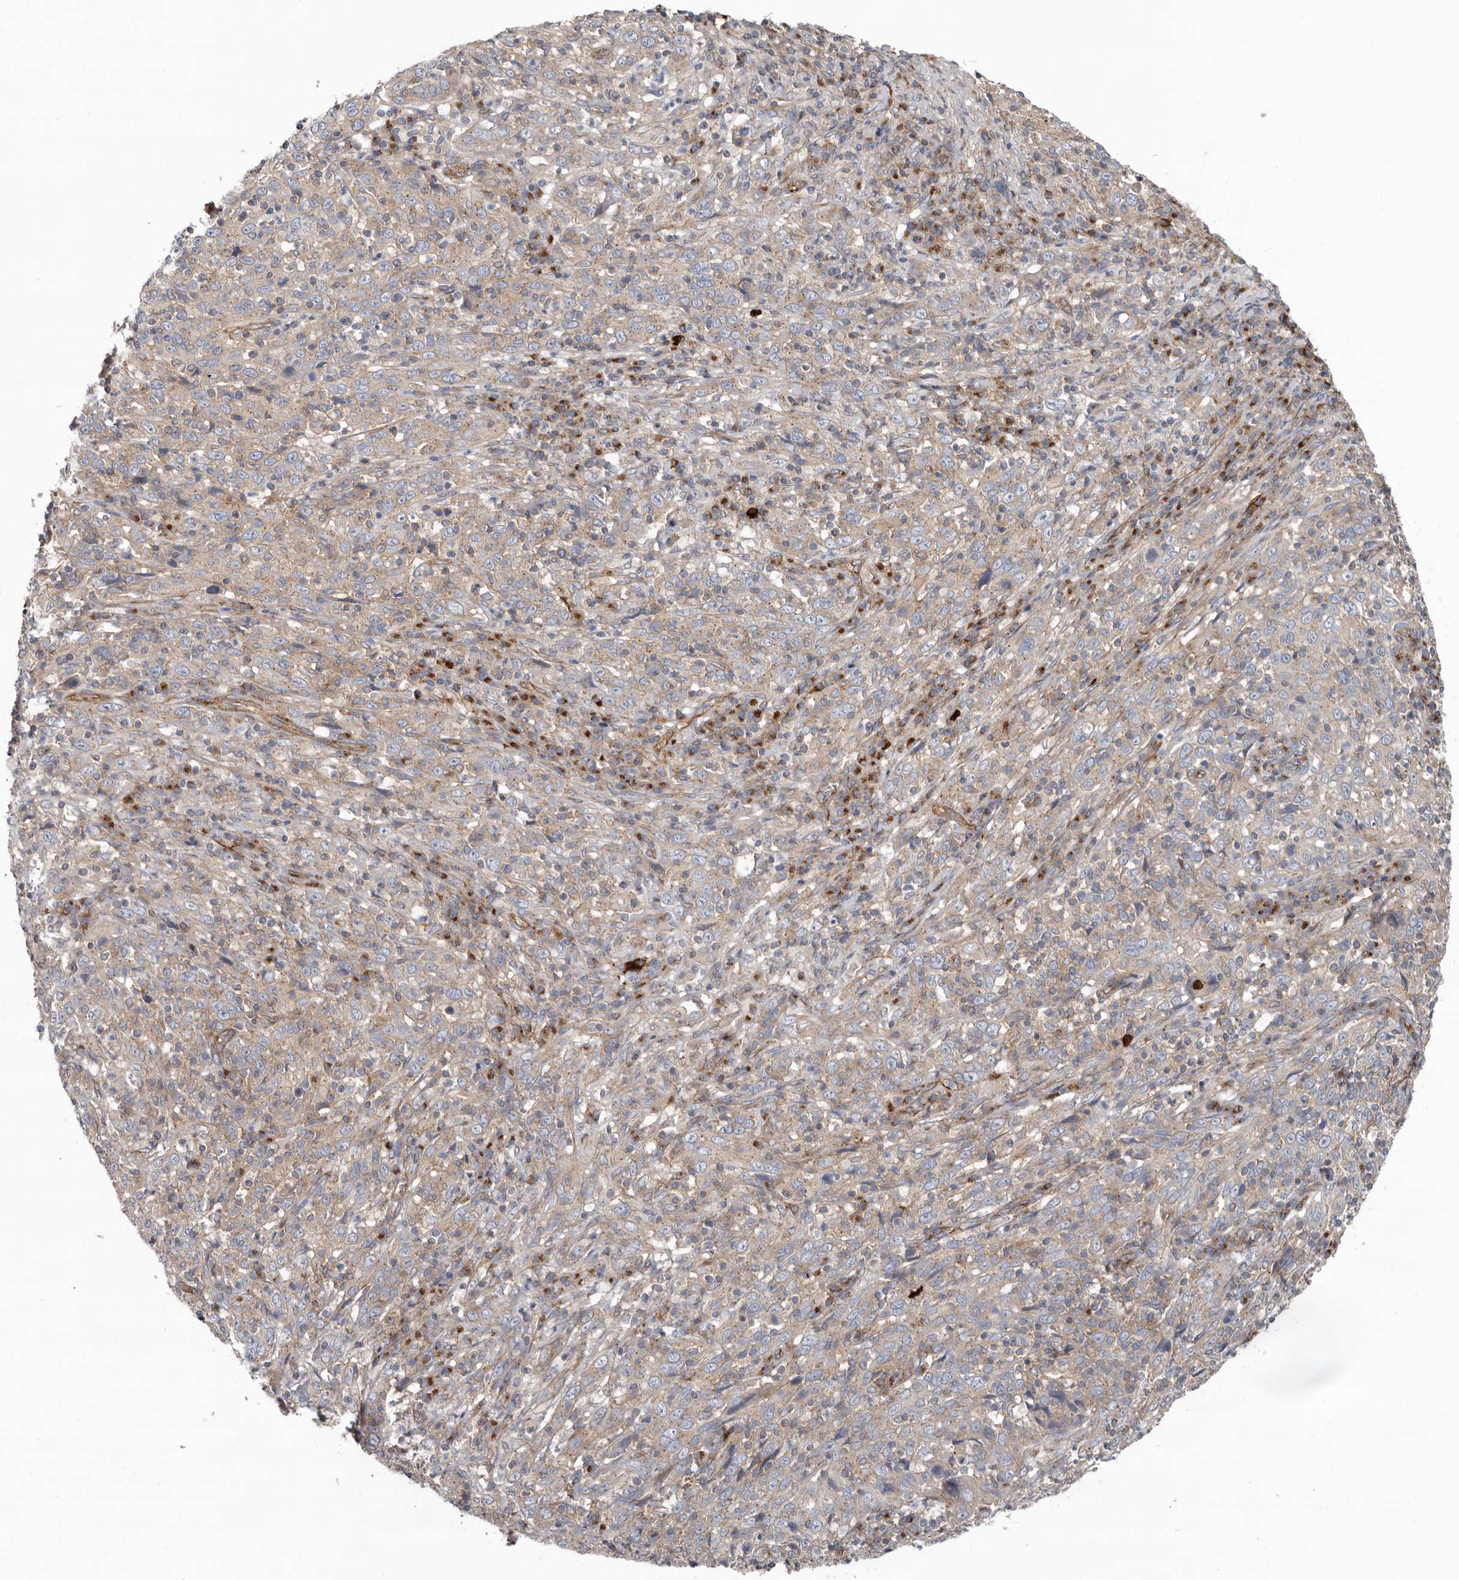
{"staining": {"intensity": "weak", "quantity": ">75%", "location": "cytoplasmic/membranous"}, "tissue": "cervical cancer", "cell_type": "Tumor cells", "image_type": "cancer", "snomed": [{"axis": "morphology", "description": "Squamous cell carcinoma, NOS"}, {"axis": "topography", "description": "Cervix"}], "caption": "Squamous cell carcinoma (cervical) was stained to show a protein in brown. There is low levels of weak cytoplasmic/membranous positivity in about >75% of tumor cells. (IHC, brightfield microscopy, high magnification).", "gene": "LUZP1", "patient": {"sex": "female", "age": 46}}